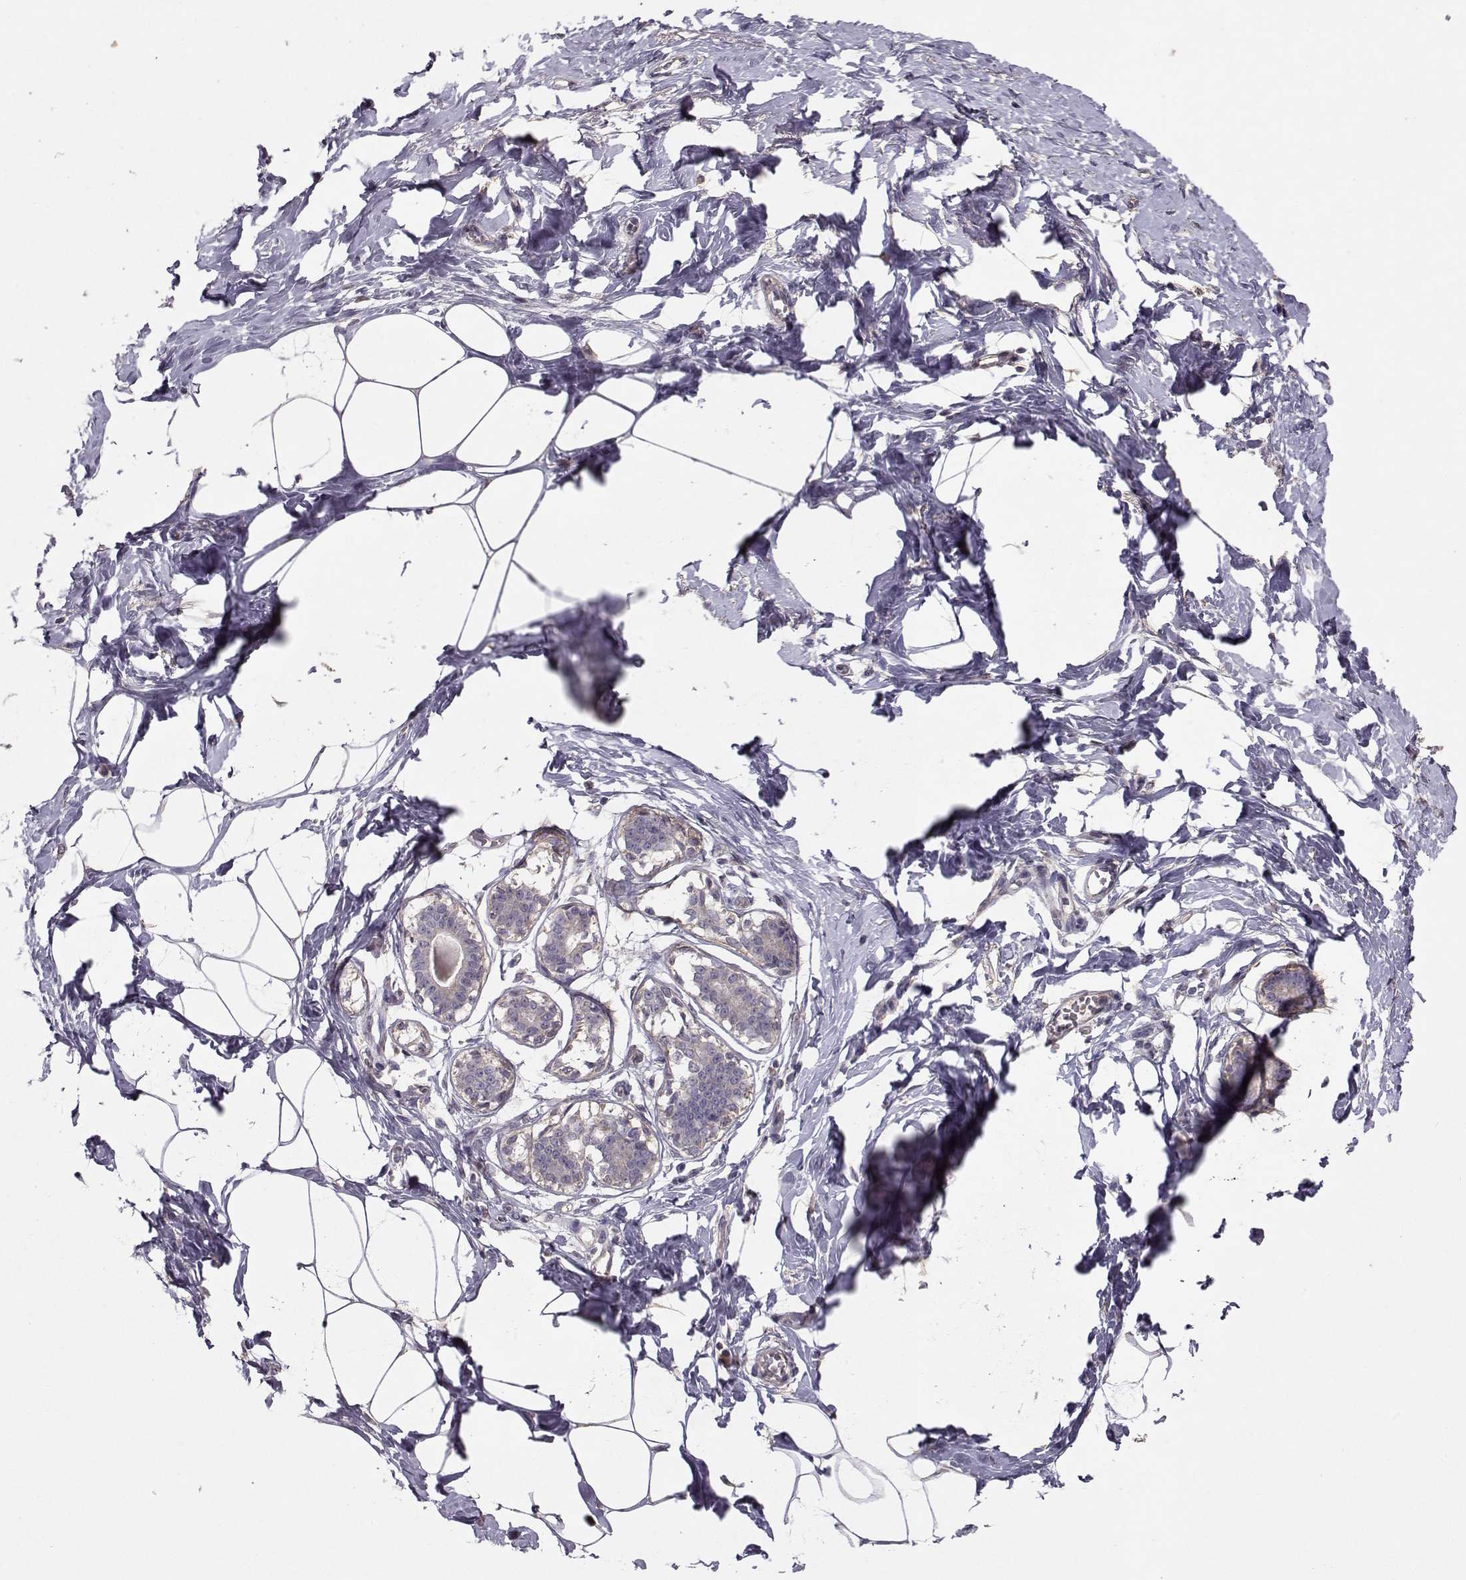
{"staining": {"intensity": "negative", "quantity": "none", "location": "none"}, "tissue": "breast", "cell_type": "Adipocytes", "image_type": "normal", "snomed": [{"axis": "morphology", "description": "Normal tissue, NOS"}, {"axis": "morphology", "description": "Lobular carcinoma, in situ"}, {"axis": "topography", "description": "Breast"}], "caption": "Immunohistochemistry (IHC) of benign breast shows no staining in adipocytes.", "gene": "PMCH", "patient": {"sex": "female", "age": 35}}